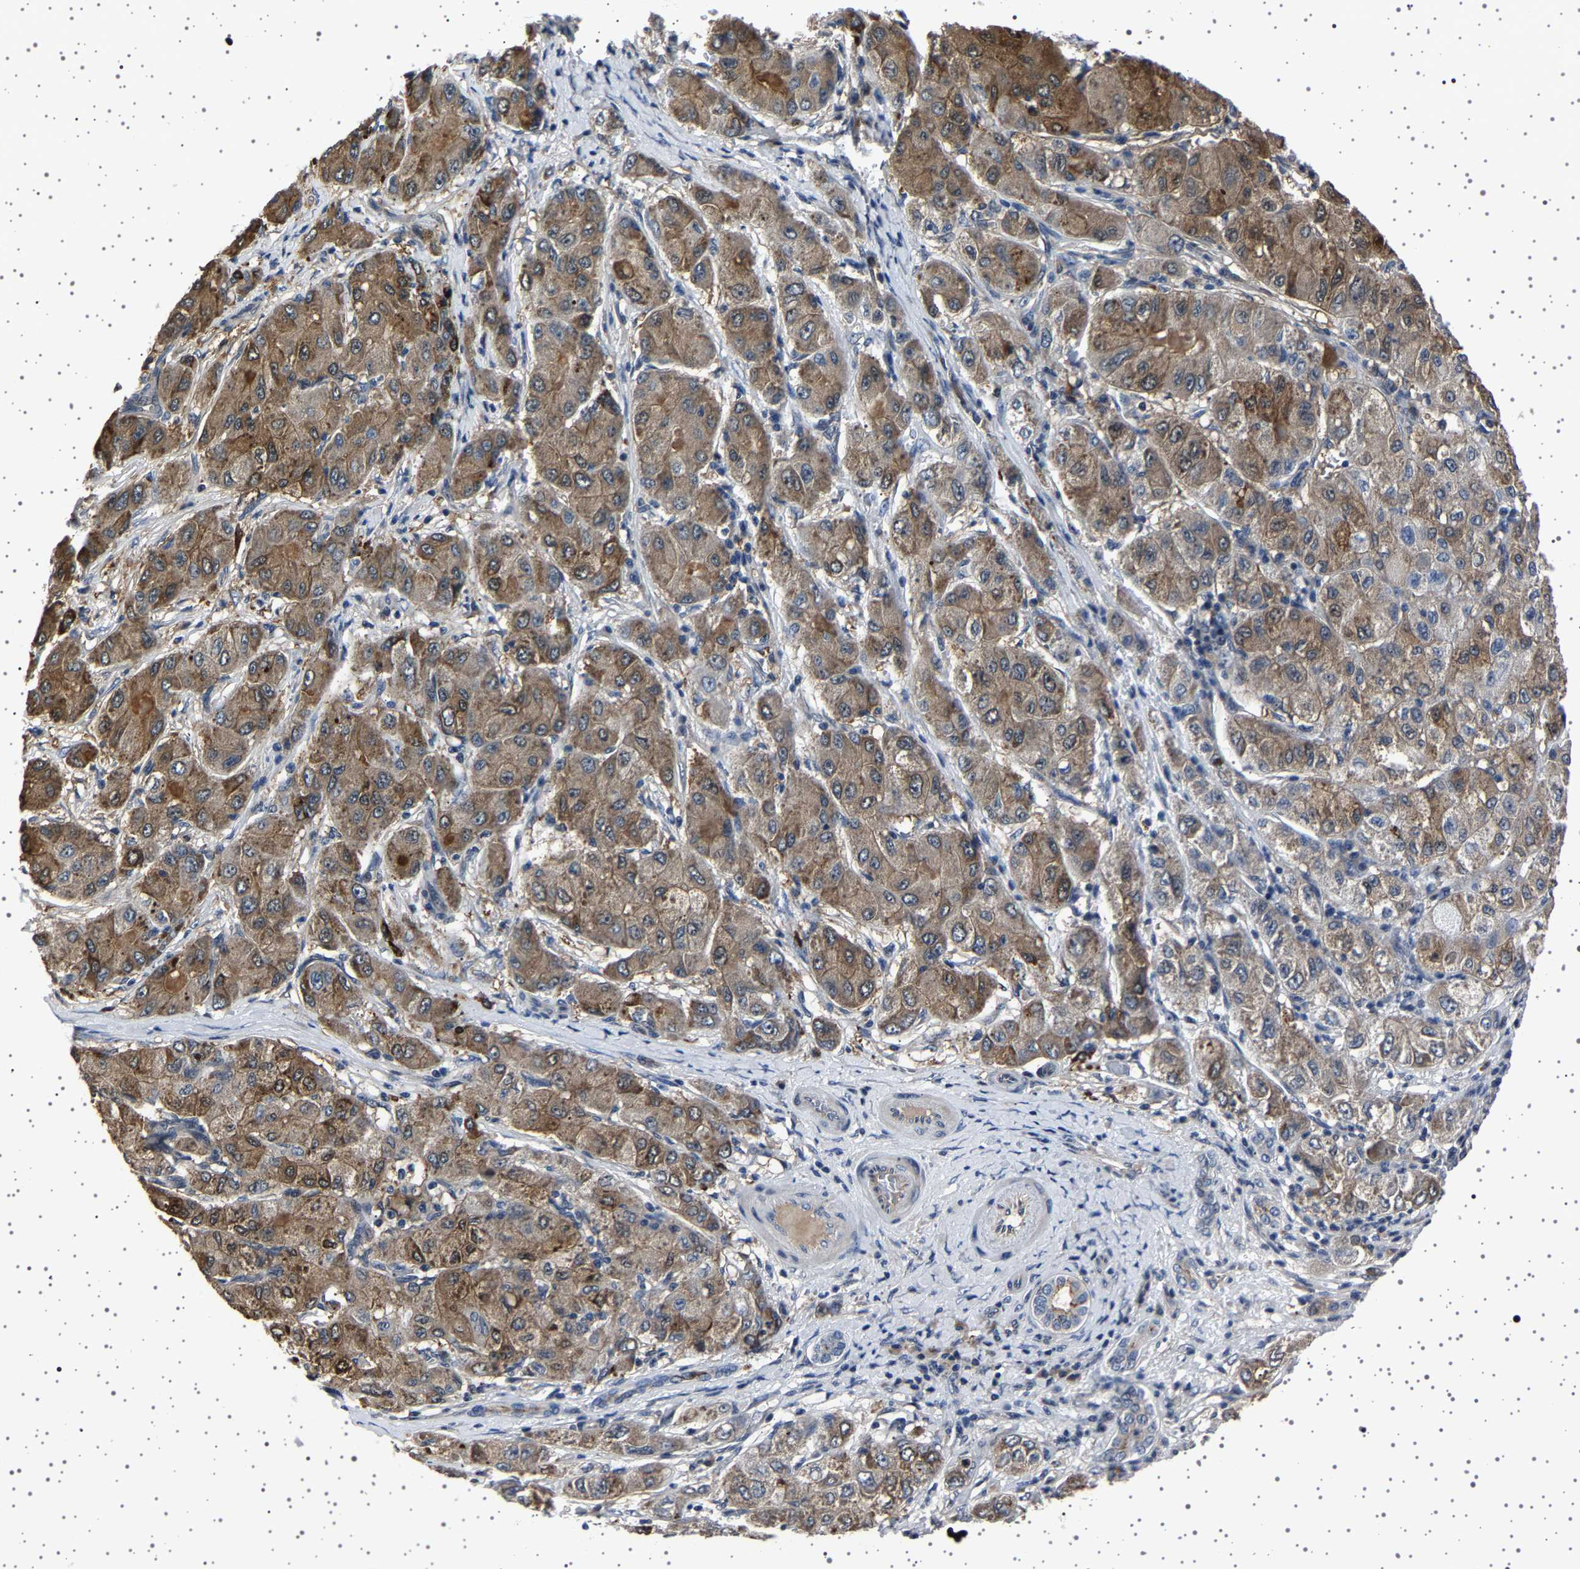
{"staining": {"intensity": "moderate", "quantity": ">75%", "location": "cytoplasmic/membranous"}, "tissue": "liver cancer", "cell_type": "Tumor cells", "image_type": "cancer", "snomed": [{"axis": "morphology", "description": "Carcinoma, Hepatocellular, NOS"}, {"axis": "topography", "description": "Liver"}], "caption": "Liver hepatocellular carcinoma stained with immunohistochemistry exhibits moderate cytoplasmic/membranous expression in approximately >75% of tumor cells. (Brightfield microscopy of DAB IHC at high magnification).", "gene": "IL10RB", "patient": {"sex": "male", "age": 80}}